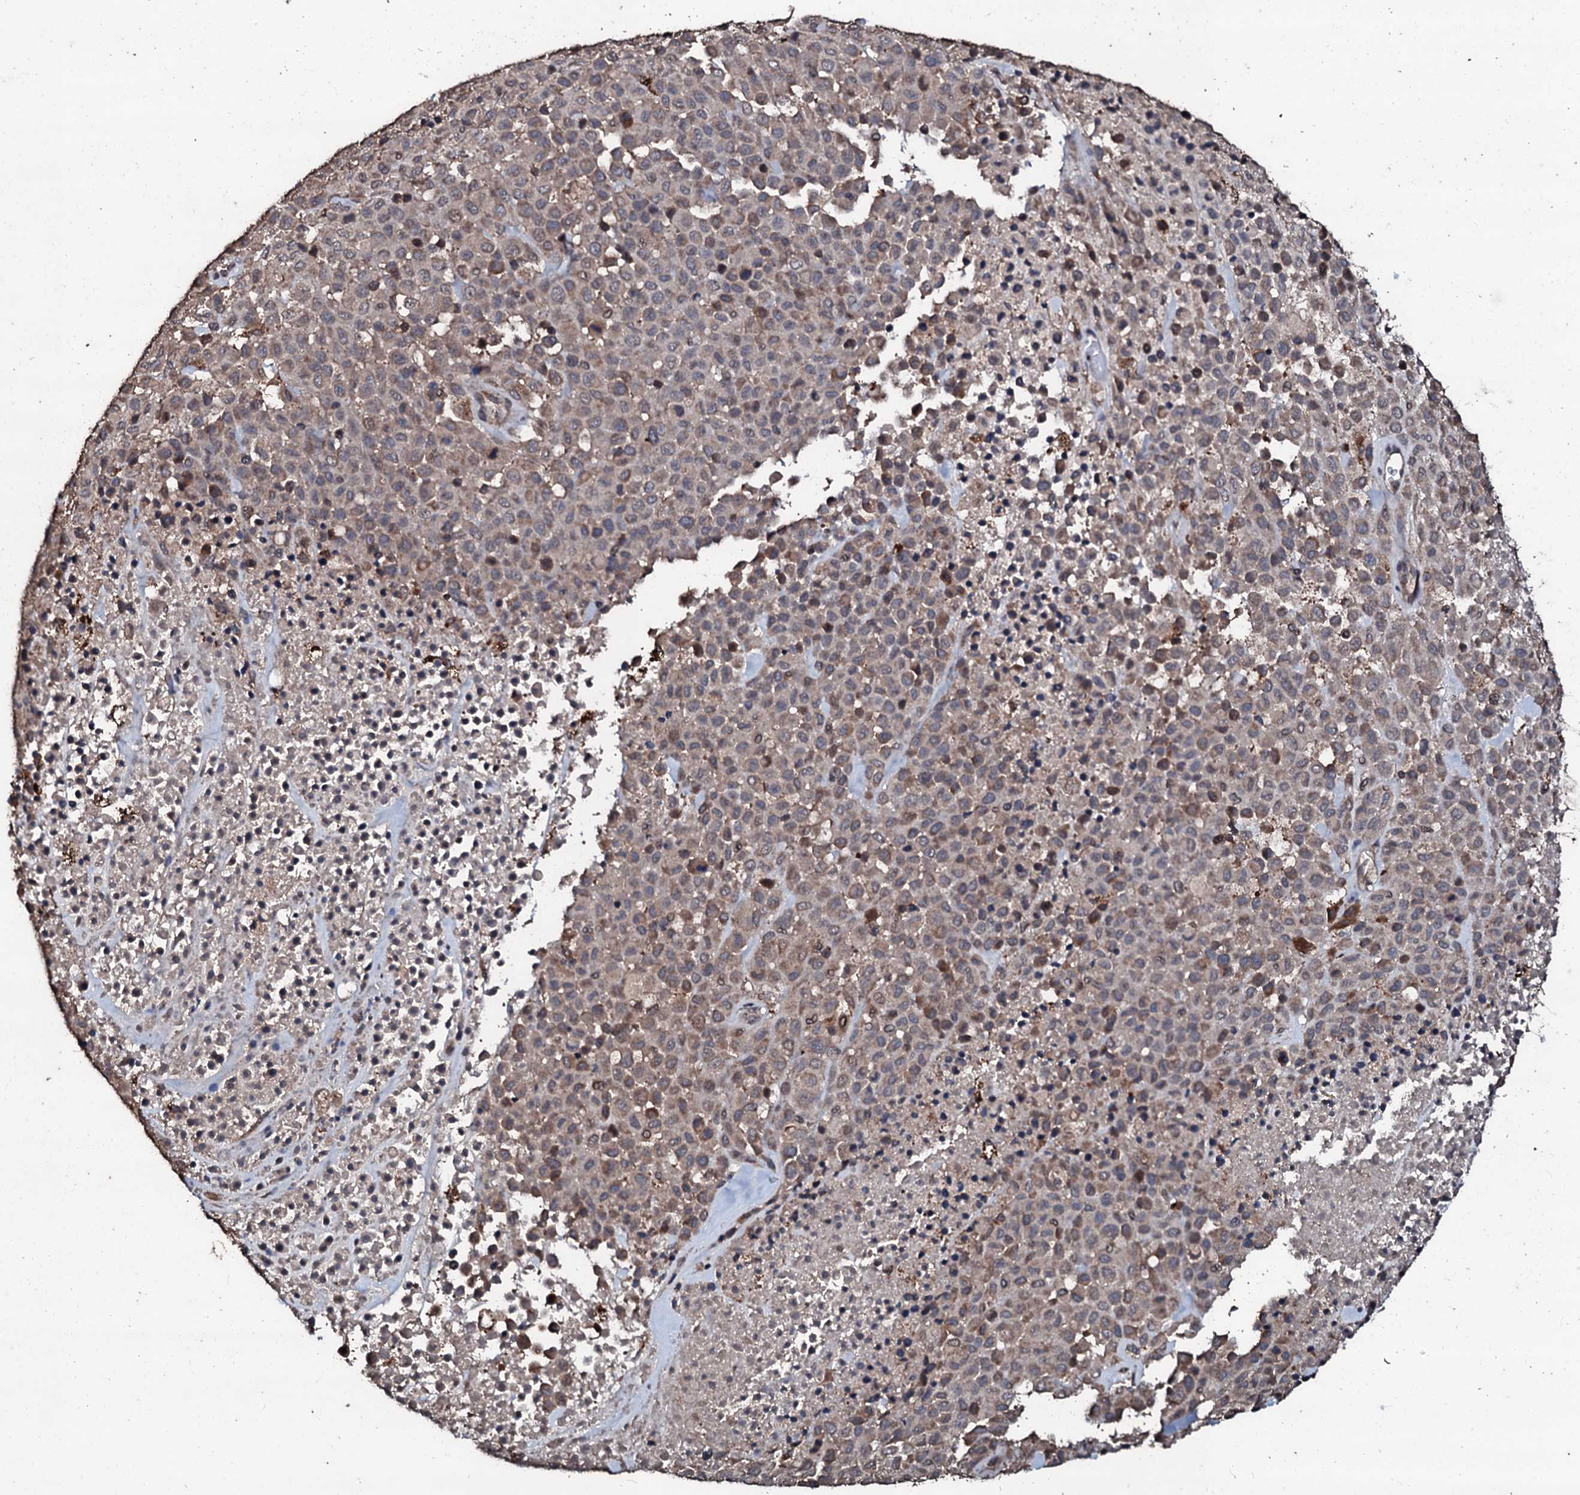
{"staining": {"intensity": "weak", "quantity": ">75%", "location": "cytoplasmic/membranous"}, "tissue": "melanoma", "cell_type": "Tumor cells", "image_type": "cancer", "snomed": [{"axis": "morphology", "description": "Malignant melanoma, Metastatic site"}, {"axis": "topography", "description": "Skin"}], "caption": "High-power microscopy captured an immunohistochemistry (IHC) micrograph of malignant melanoma (metastatic site), revealing weak cytoplasmic/membranous expression in approximately >75% of tumor cells. The protein is stained brown, and the nuclei are stained in blue (DAB (3,3'-diaminobenzidine) IHC with brightfield microscopy, high magnification).", "gene": "SDHAF2", "patient": {"sex": "female", "age": 81}}